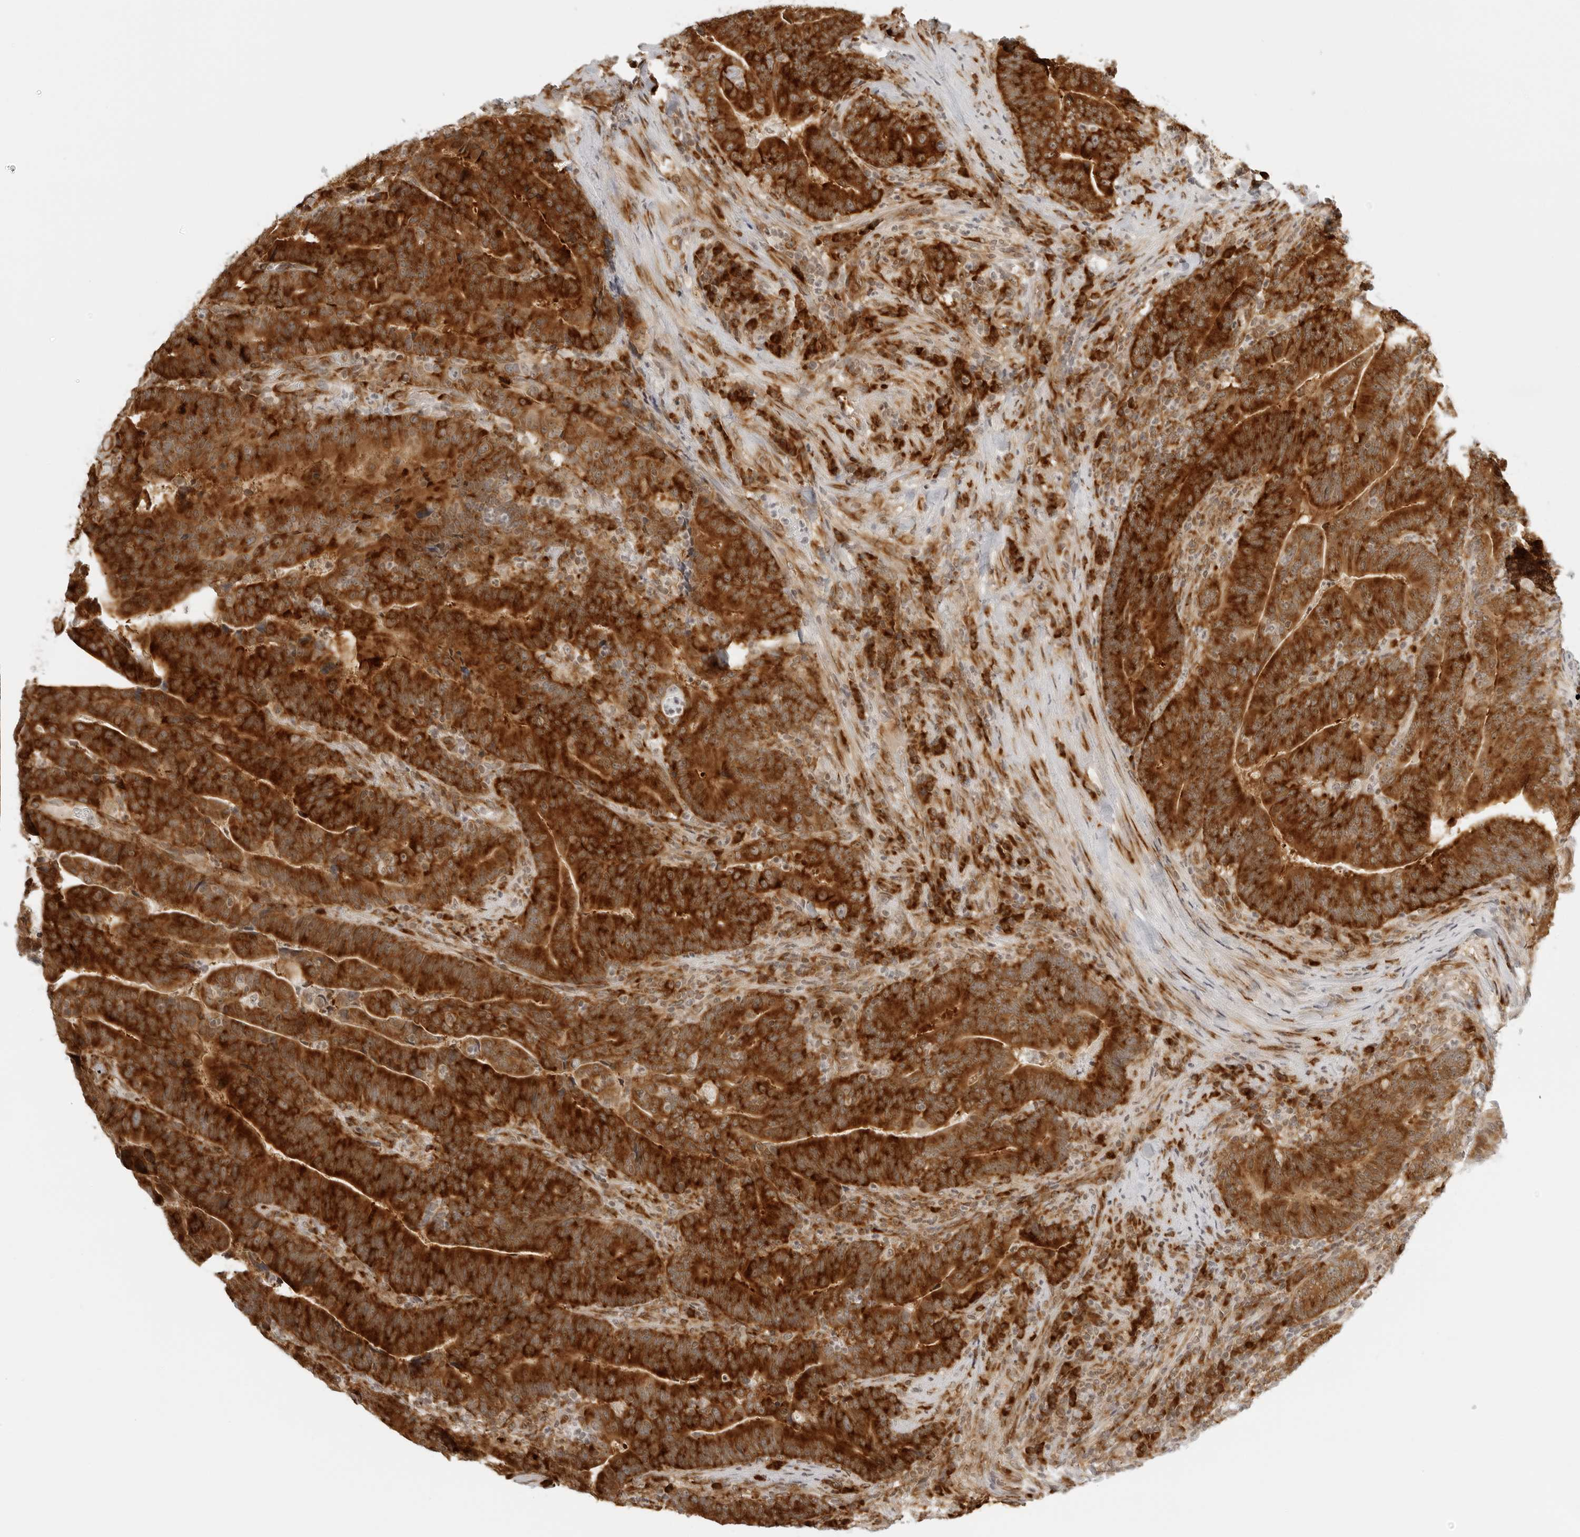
{"staining": {"intensity": "strong", "quantity": ">75%", "location": "cytoplasmic/membranous"}, "tissue": "colorectal cancer", "cell_type": "Tumor cells", "image_type": "cancer", "snomed": [{"axis": "morphology", "description": "Adenocarcinoma, NOS"}, {"axis": "topography", "description": "Colon"}], "caption": "The photomicrograph displays a brown stain indicating the presence of a protein in the cytoplasmic/membranous of tumor cells in colorectal cancer. Nuclei are stained in blue.", "gene": "EIF4G1", "patient": {"sex": "female", "age": 66}}